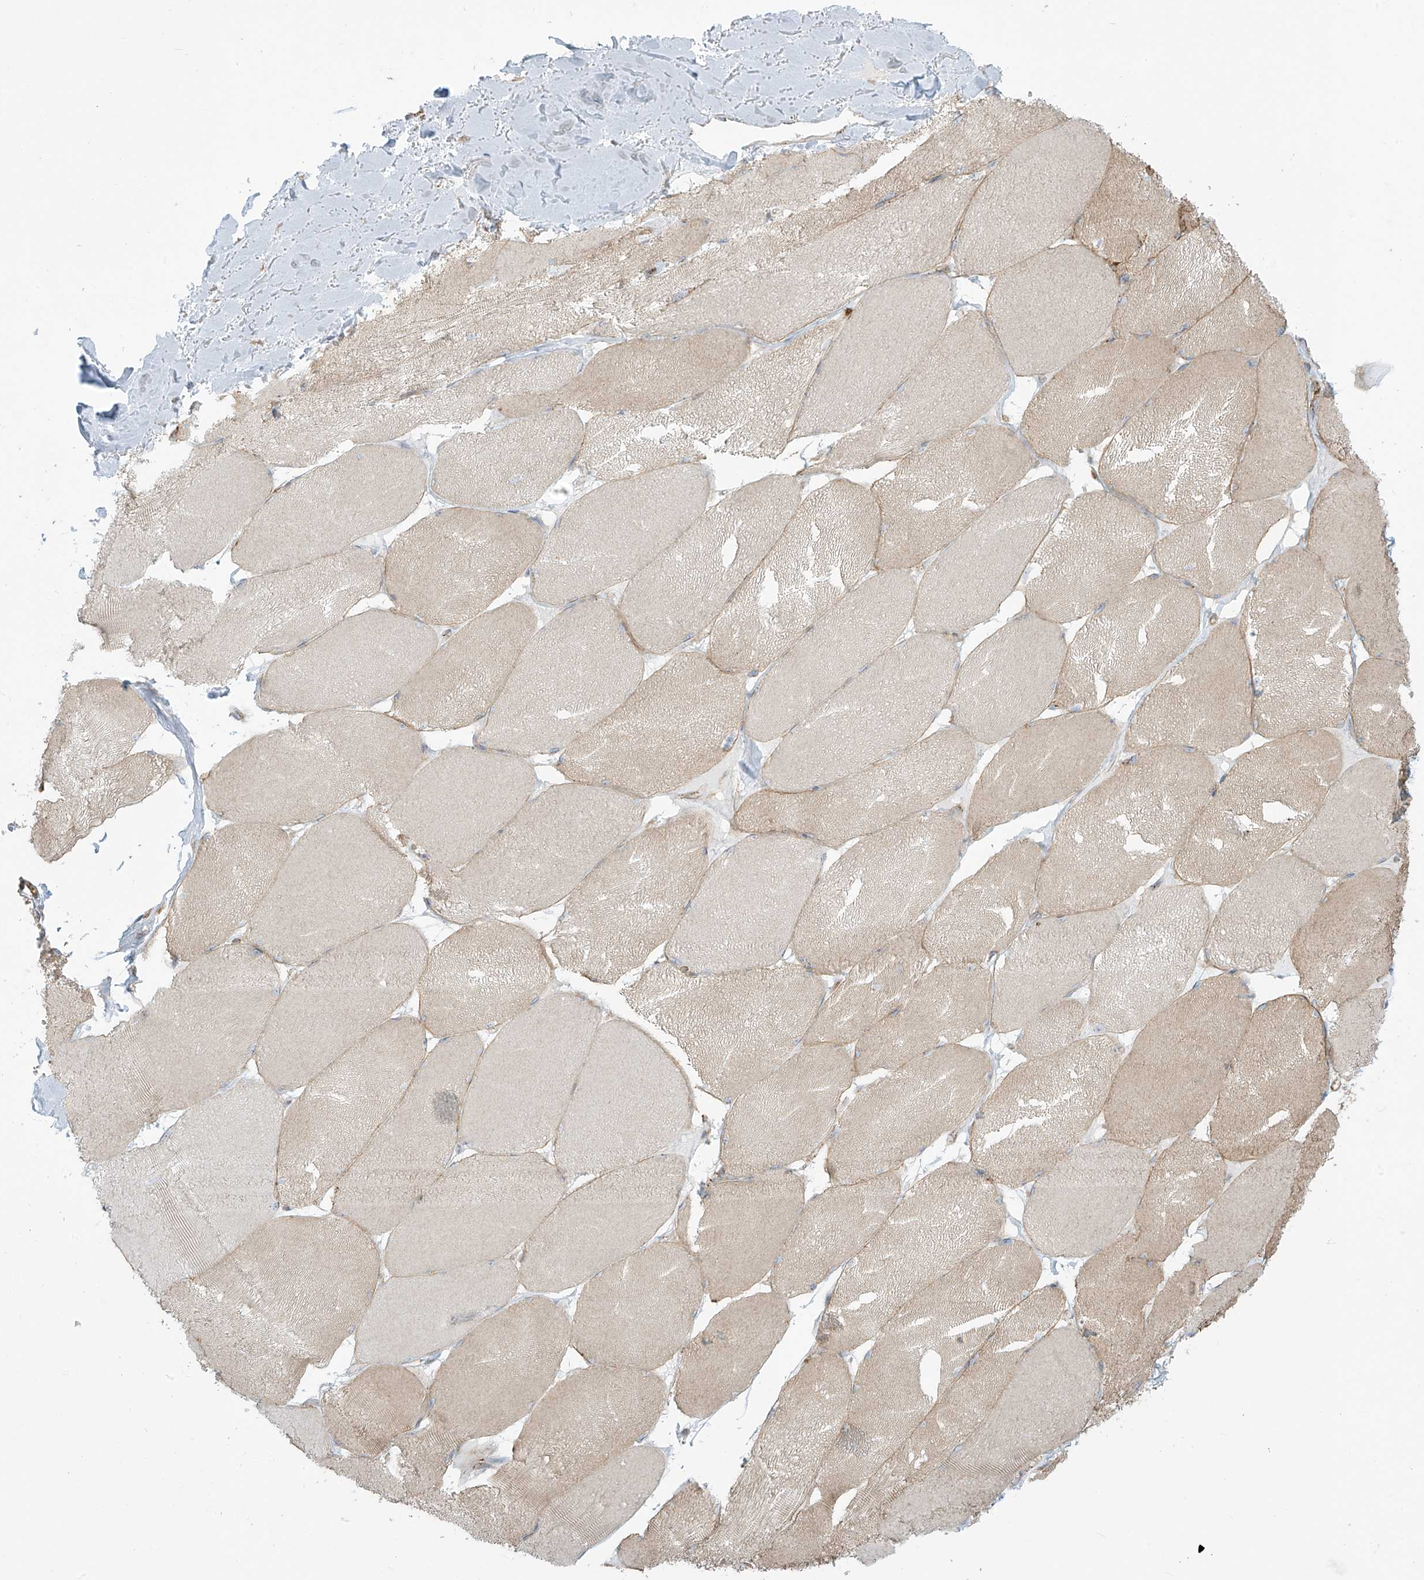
{"staining": {"intensity": "weak", "quantity": "<25%", "location": "cytoplasmic/membranous"}, "tissue": "skeletal muscle", "cell_type": "Myocytes", "image_type": "normal", "snomed": [{"axis": "morphology", "description": "Normal tissue, NOS"}, {"axis": "topography", "description": "Skin"}, {"axis": "topography", "description": "Skeletal muscle"}], "caption": "The immunohistochemistry (IHC) photomicrograph has no significant expression in myocytes of skeletal muscle.", "gene": "LZTS3", "patient": {"sex": "male", "age": 83}}